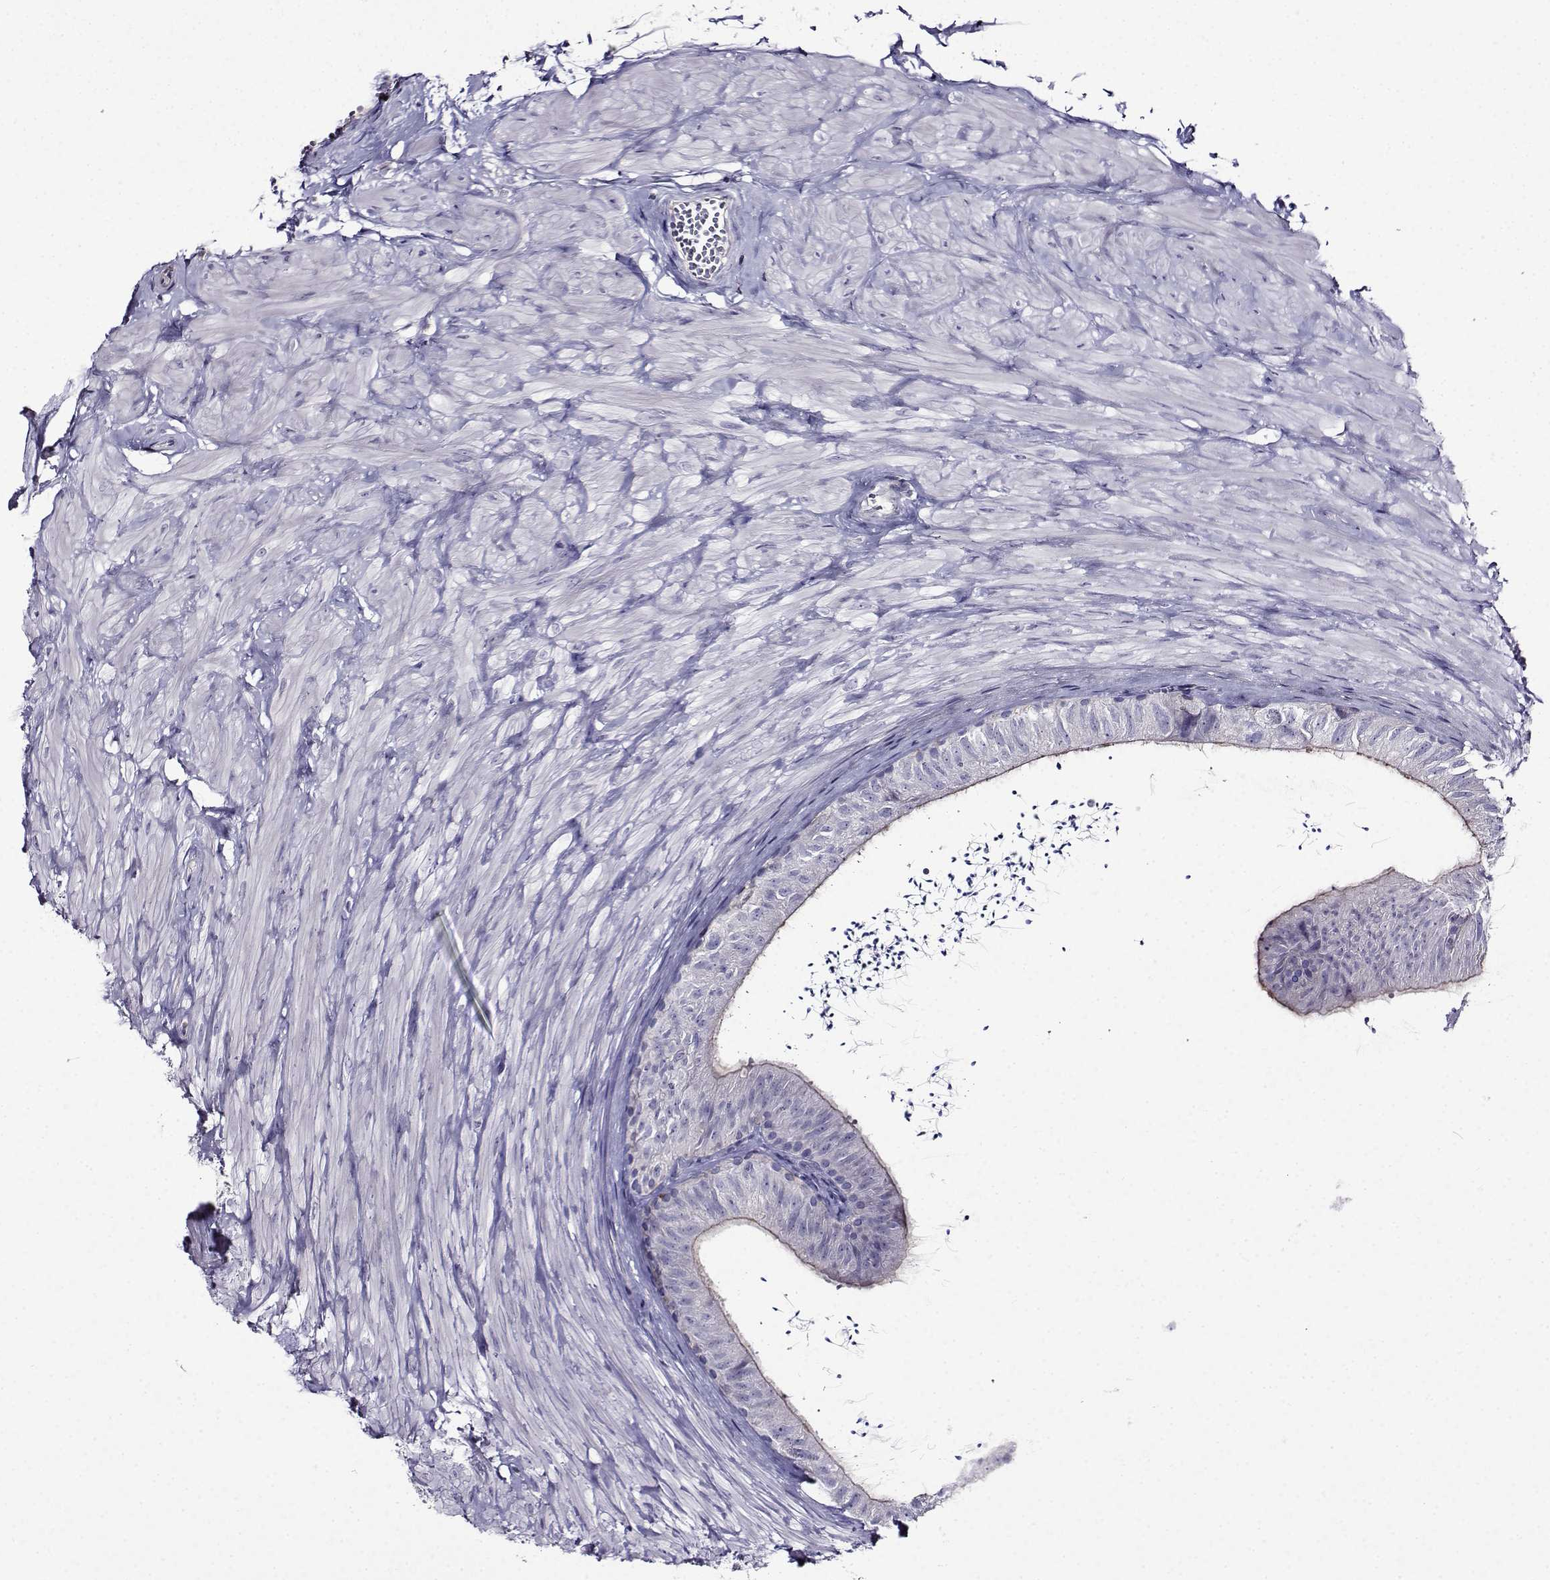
{"staining": {"intensity": "negative", "quantity": "none", "location": "none"}, "tissue": "epididymis", "cell_type": "Glandular cells", "image_type": "normal", "snomed": [{"axis": "morphology", "description": "Normal tissue, NOS"}, {"axis": "topography", "description": "Epididymis"}], "caption": "DAB immunohistochemical staining of normal epididymis shows no significant expression in glandular cells.", "gene": "TMEM266", "patient": {"sex": "male", "age": 32}}